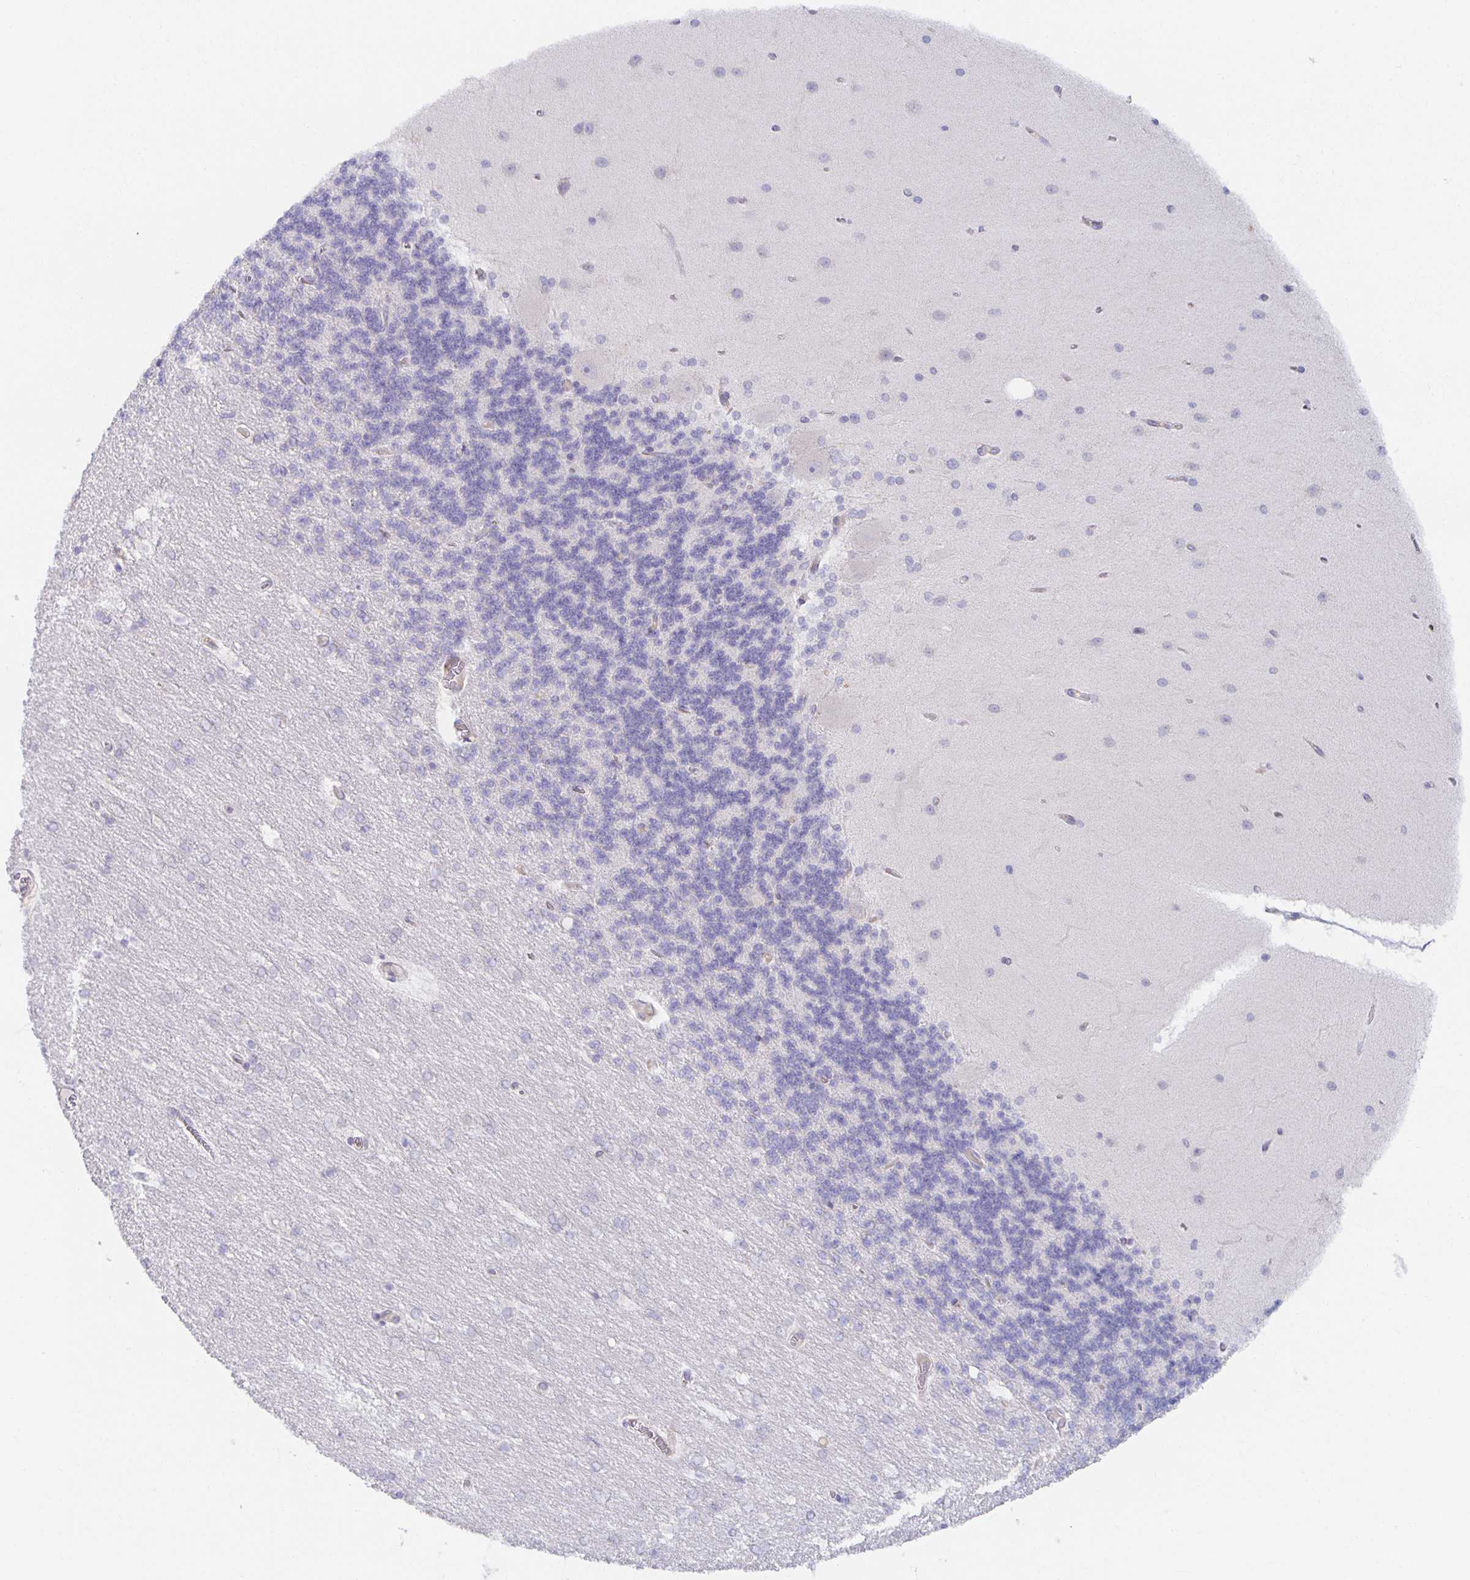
{"staining": {"intensity": "negative", "quantity": "none", "location": "none"}, "tissue": "cerebellum", "cell_type": "Cells in granular layer", "image_type": "normal", "snomed": [{"axis": "morphology", "description": "Normal tissue, NOS"}, {"axis": "topography", "description": "Cerebellum"}], "caption": "Immunohistochemistry (IHC) image of unremarkable cerebellum: human cerebellum stained with DAB demonstrates no significant protein staining in cells in granular layer. (DAB (3,3'-diaminobenzidine) IHC, high magnification).", "gene": "BAD", "patient": {"sex": "female", "age": 54}}